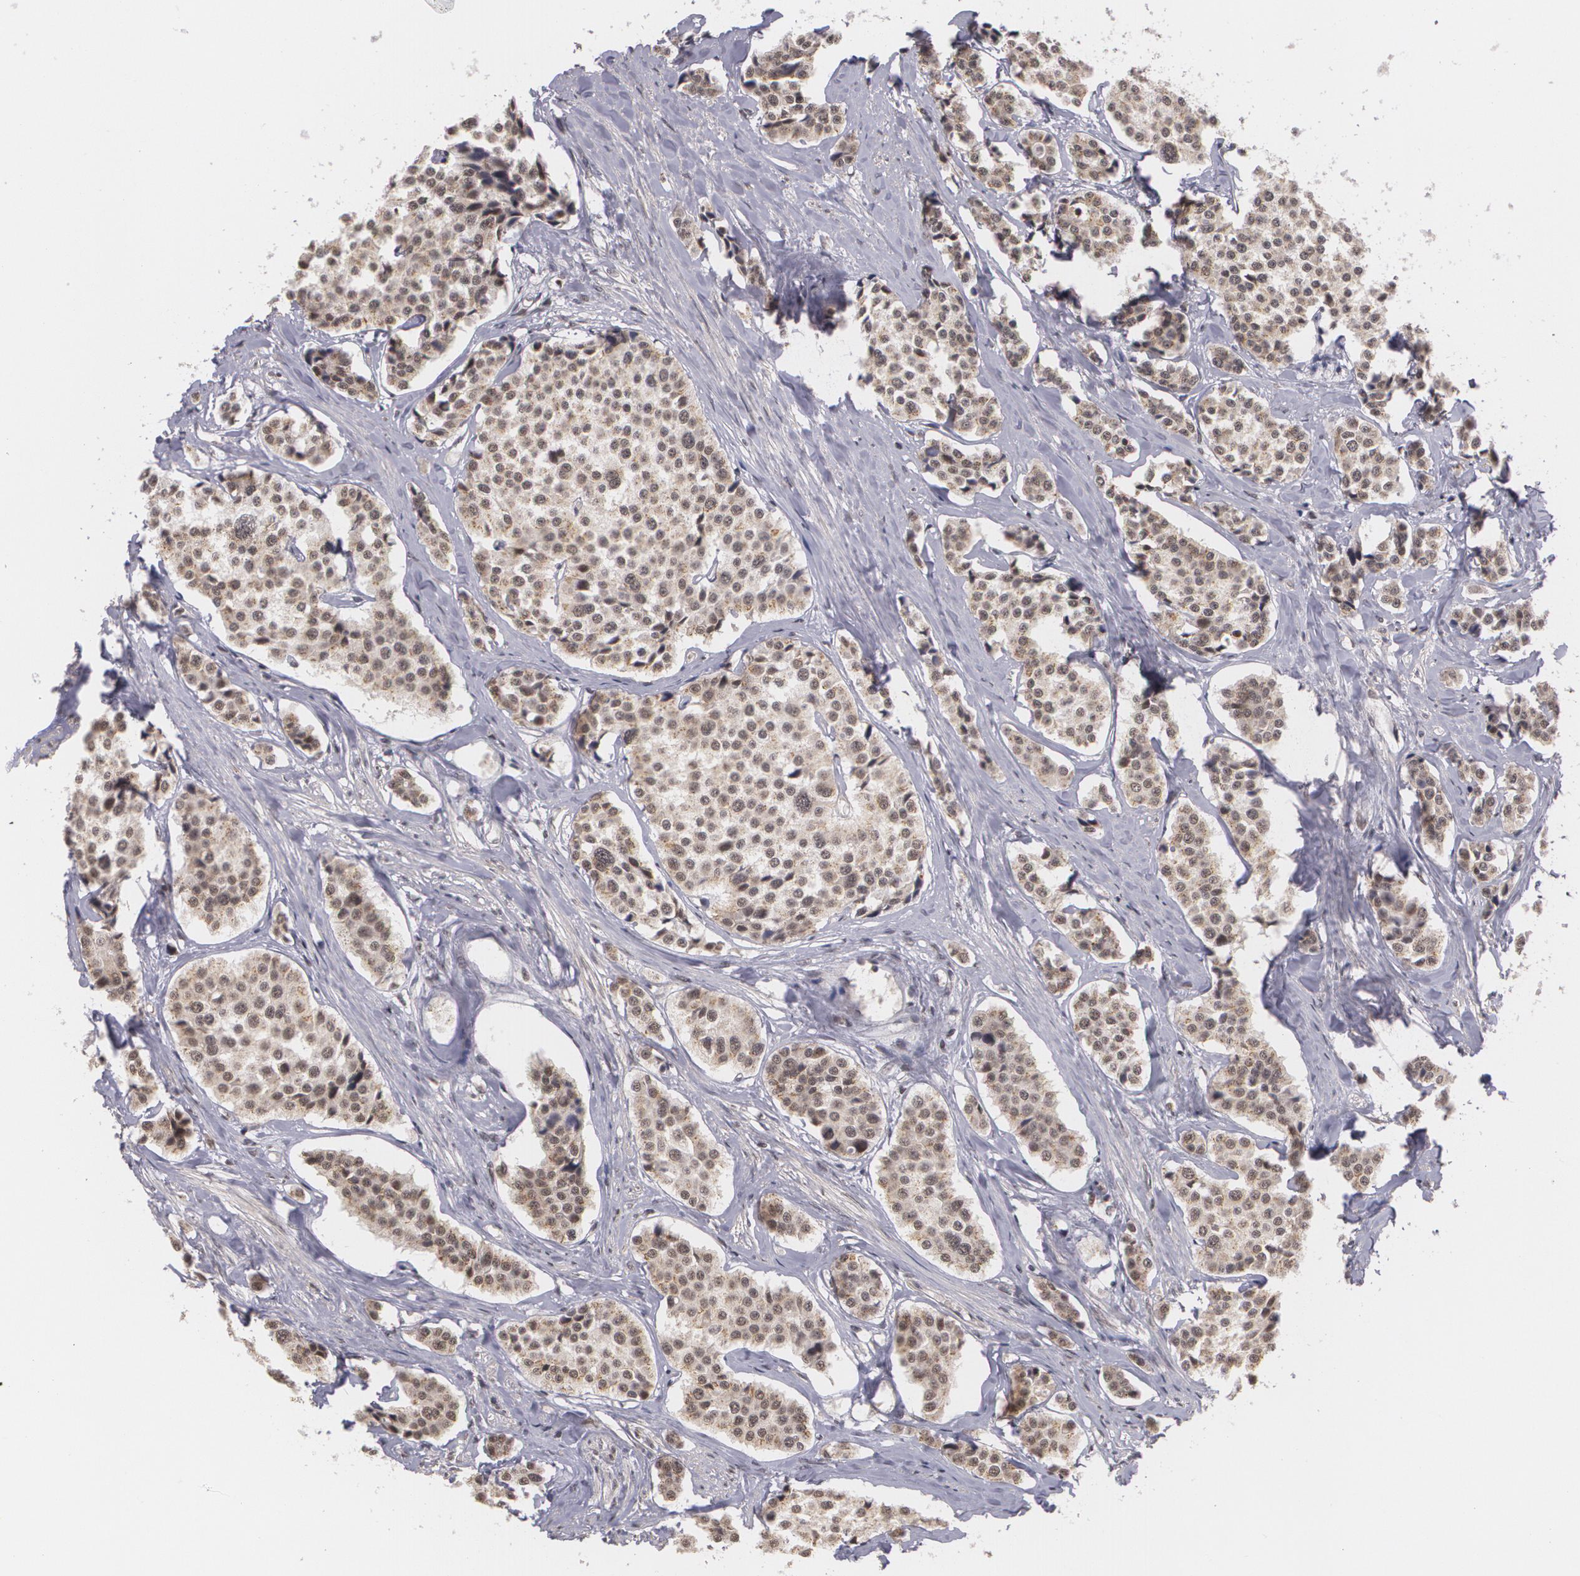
{"staining": {"intensity": "weak", "quantity": "25%-75%", "location": "cytoplasmic/membranous,nuclear"}, "tissue": "carcinoid", "cell_type": "Tumor cells", "image_type": "cancer", "snomed": [{"axis": "morphology", "description": "Carcinoid, malignant, NOS"}, {"axis": "topography", "description": "Small intestine"}], "caption": "Brown immunohistochemical staining in carcinoid displays weak cytoplasmic/membranous and nuclear expression in approximately 25%-75% of tumor cells.", "gene": "ALX1", "patient": {"sex": "male", "age": 60}}